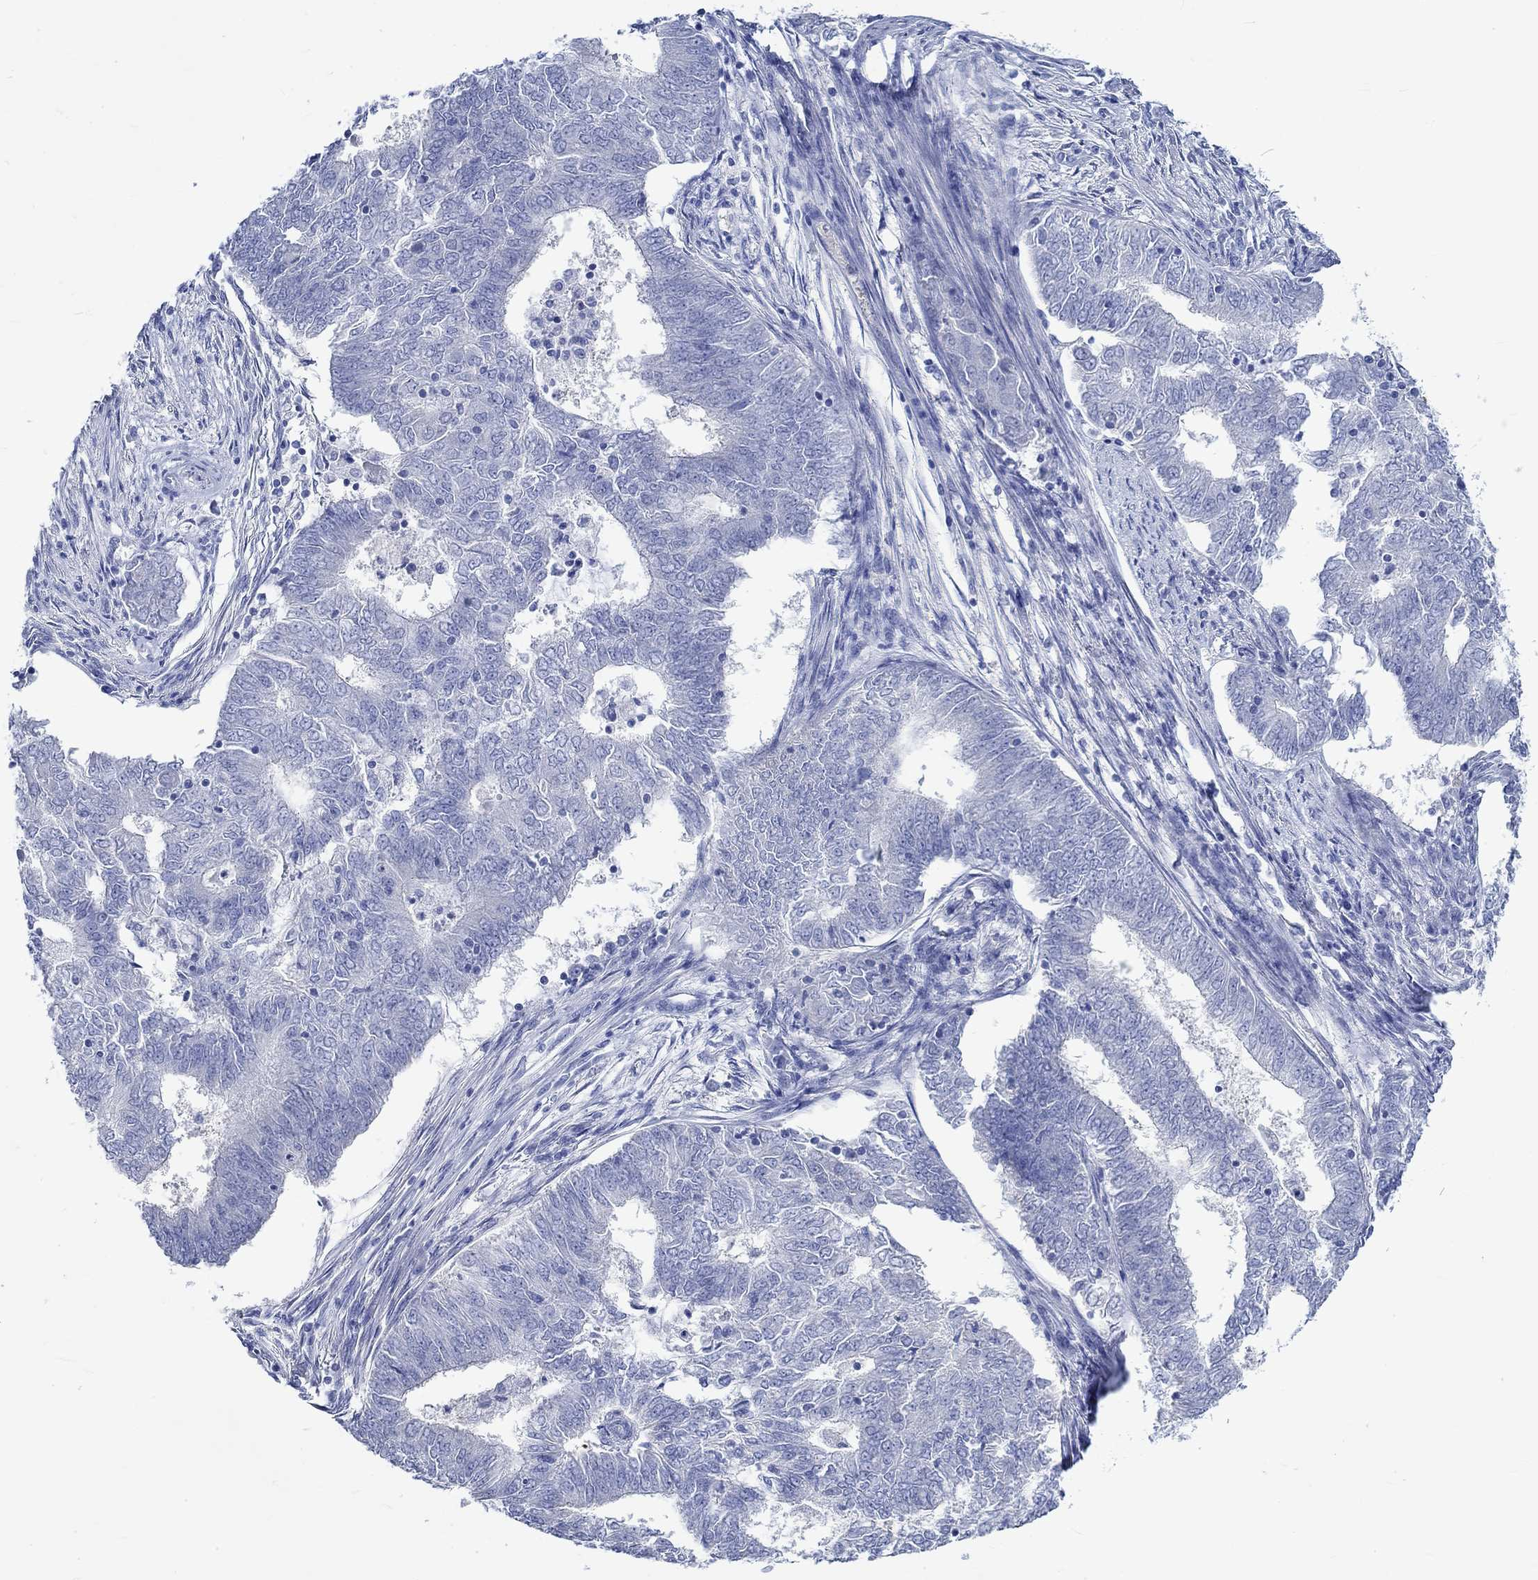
{"staining": {"intensity": "negative", "quantity": "none", "location": "none"}, "tissue": "endometrial cancer", "cell_type": "Tumor cells", "image_type": "cancer", "snomed": [{"axis": "morphology", "description": "Adenocarcinoma, NOS"}, {"axis": "topography", "description": "Endometrium"}], "caption": "Tumor cells are negative for brown protein staining in endometrial adenocarcinoma.", "gene": "KCNA1", "patient": {"sex": "female", "age": 62}}